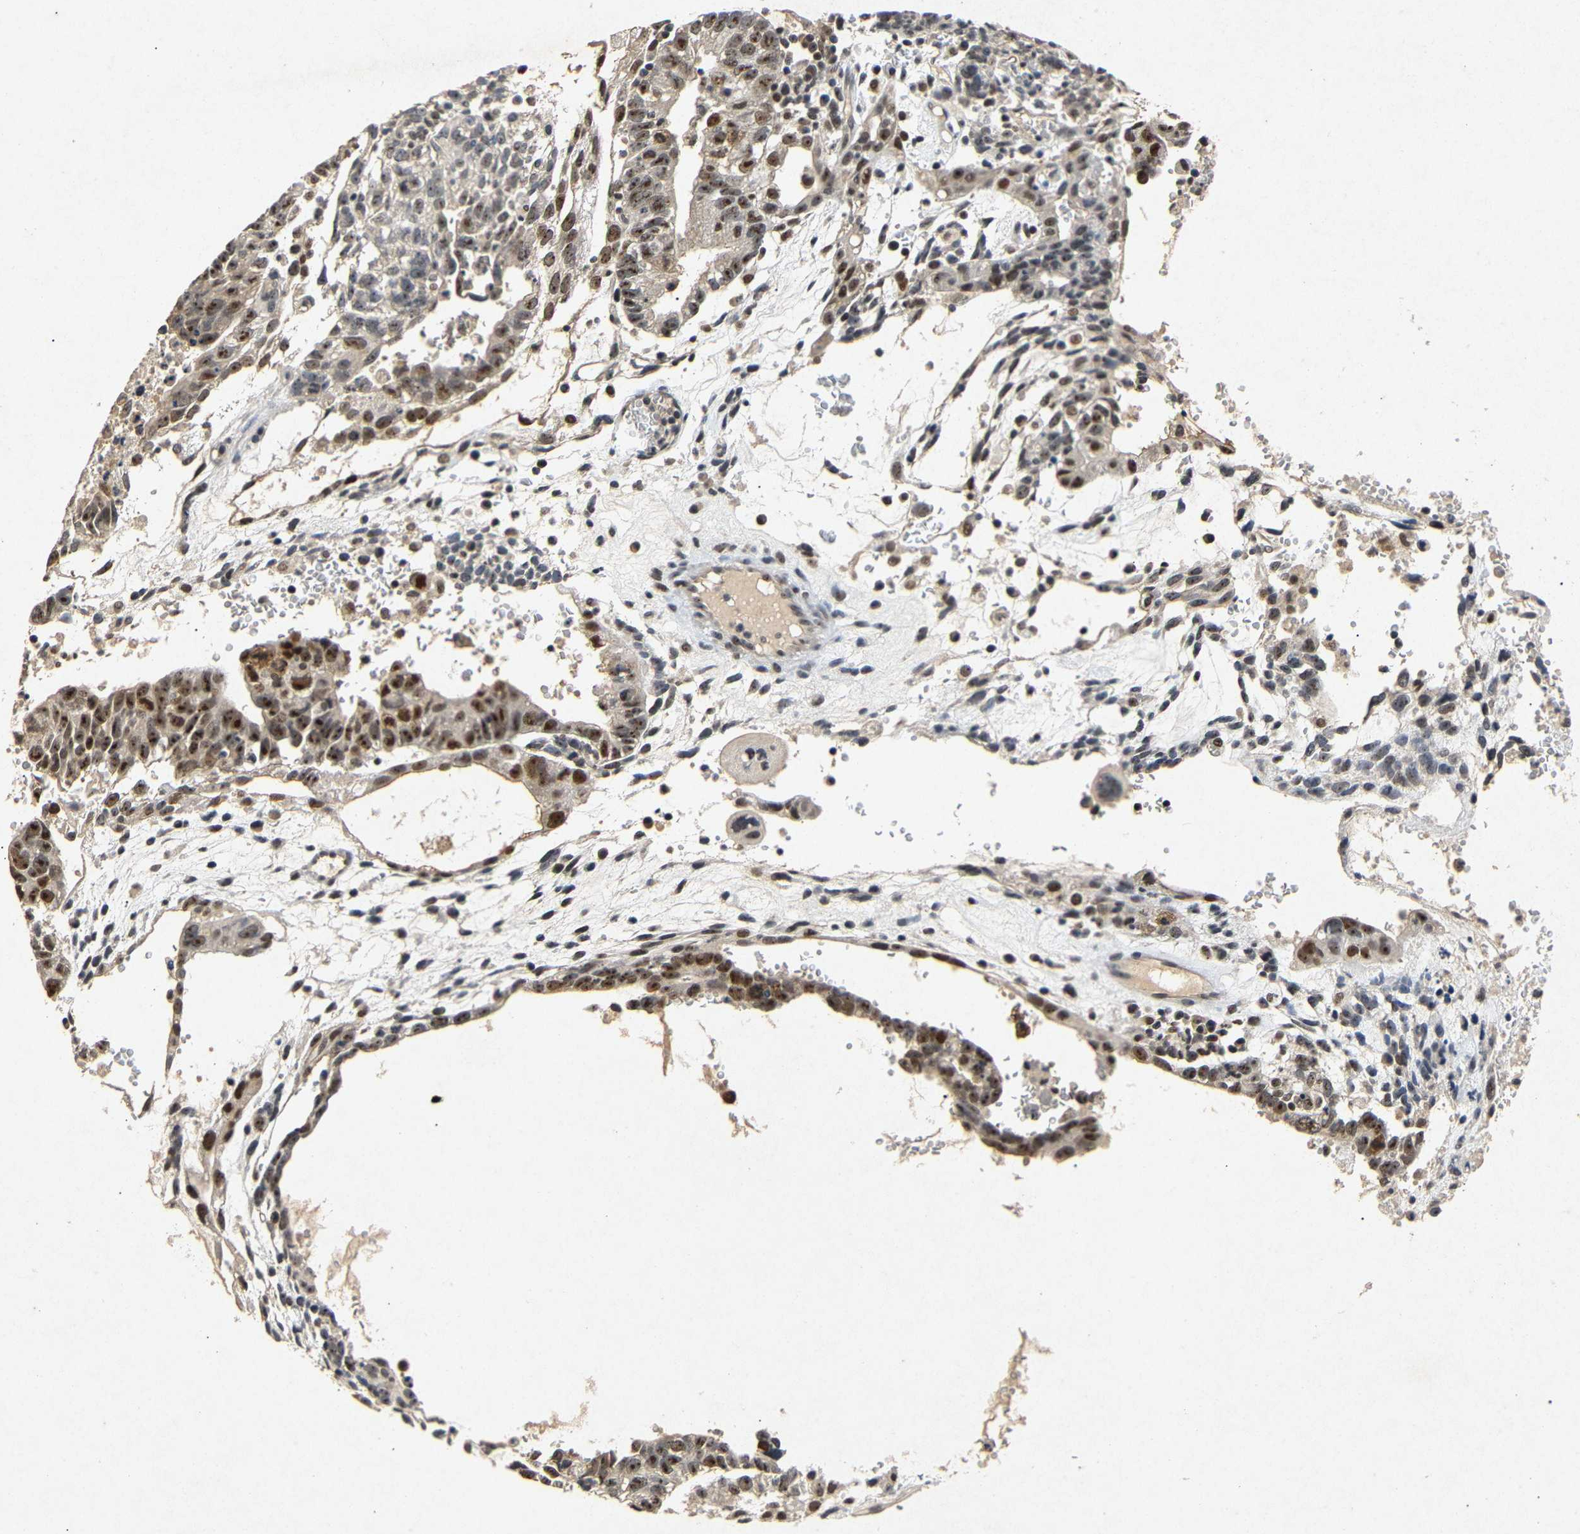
{"staining": {"intensity": "strong", "quantity": ">75%", "location": "nuclear"}, "tissue": "testis cancer", "cell_type": "Tumor cells", "image_type": "cancer", "snomed": [{"axis": "morphology", "description": "Seminoma, NOS"}, {"axis": "morphology", "description": "Carcinoma, Embryonal, NOS"}, {"axis": "topography", "description": "Testis"}], "caption": "A micrograph showing strong nuclear positivity in approximately >75% of tumor cells in testis cancer, as visualized by brown immunohistochemical staining.", "gene": "PARN", "patient": {"sex": "male", "age": 52}}